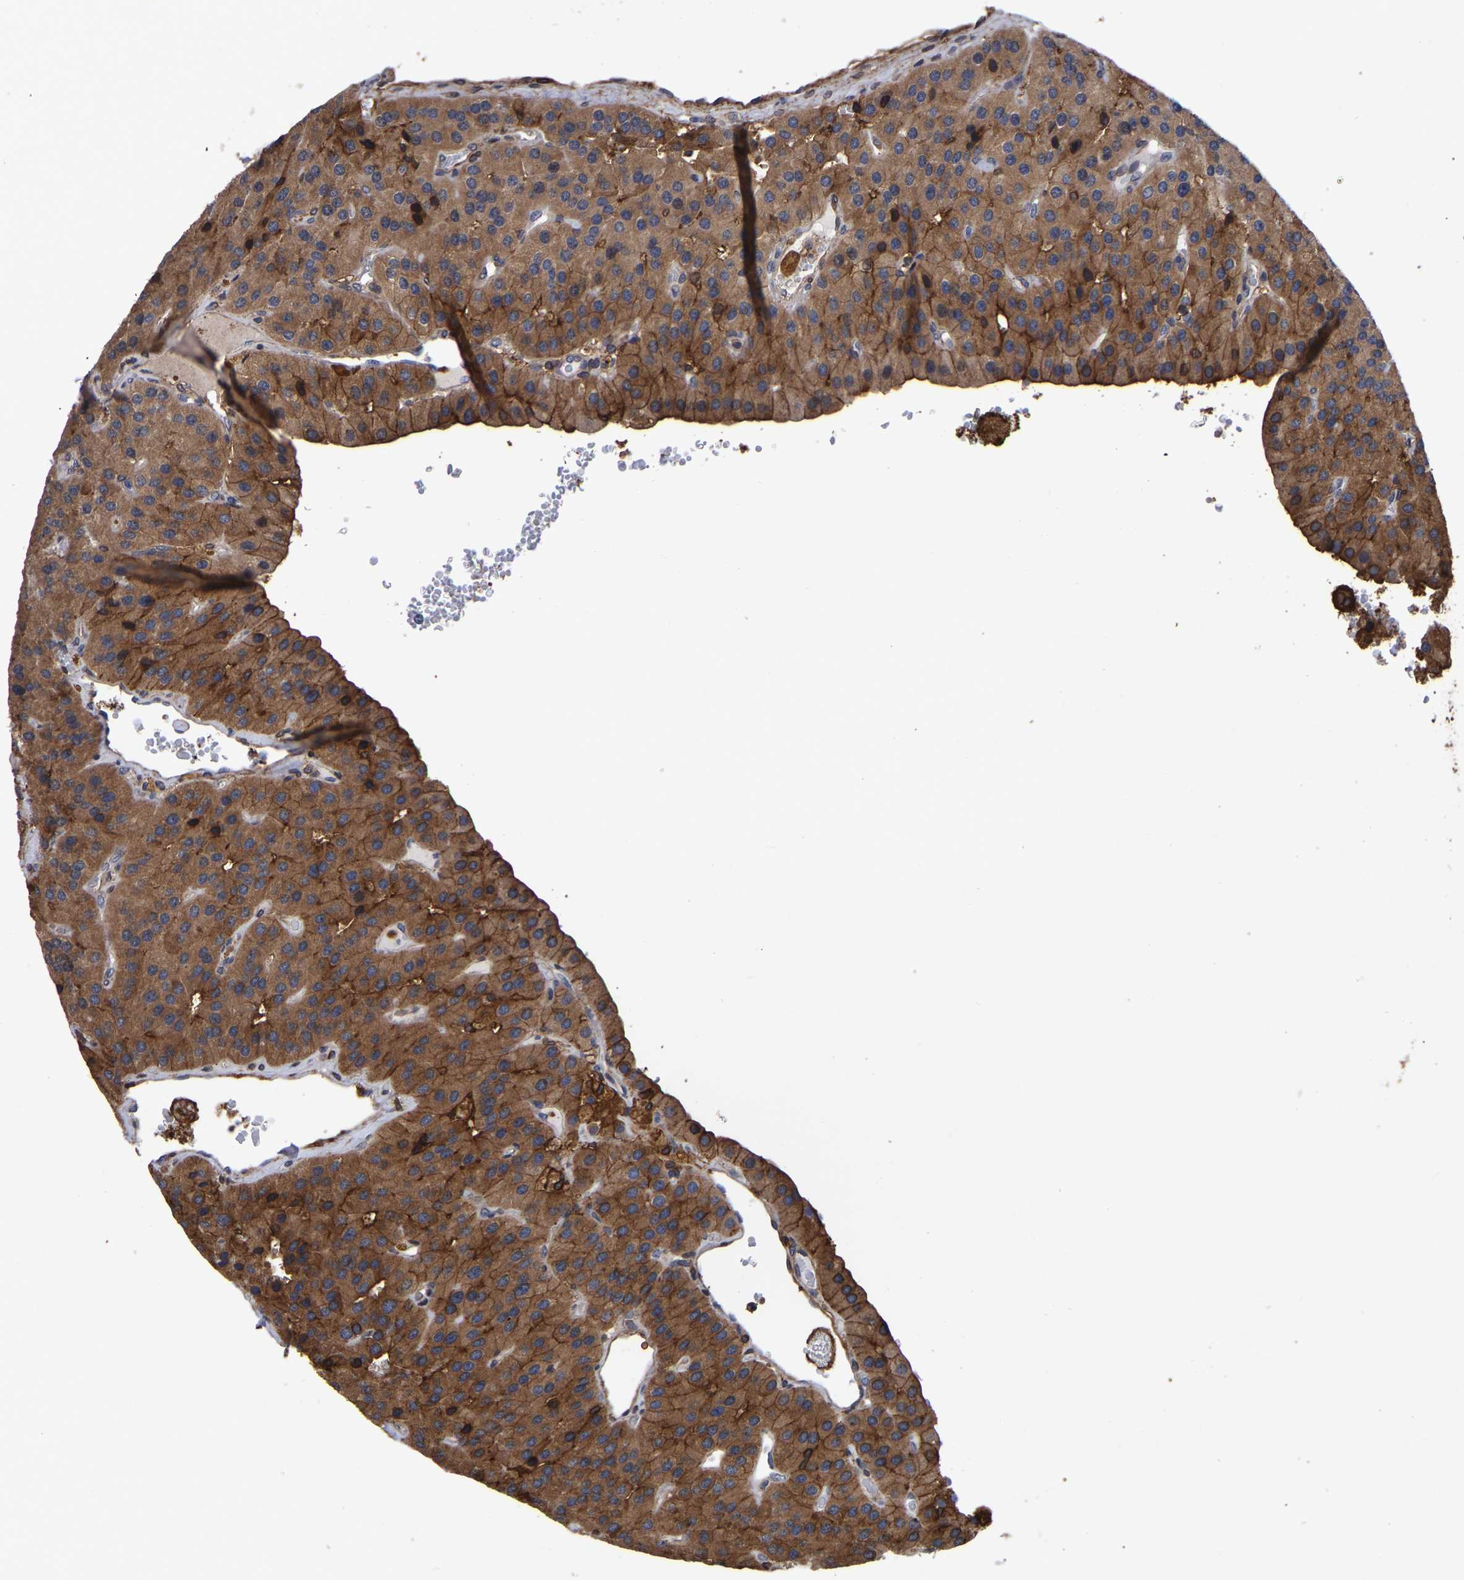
{"staining": {"intensity": "moderate", "quantity": ">75%", "location": "cytoplasmic/membranous"}, "tissue": "parathyroid gland", "cell_type": "Glandular cells", "image_type": "normal", "snomed": [{"axis": "morphology", "description": "Normal tissue, NOS"}, {"axis": "morphology", "description": "Adenoma, NOS"}, {"axis": "topography", "description": "Parathyroid gland"}], "caption": "Immunohistochemistry staining of benign parathyroid gland, which demonstrates medium levels of moderate cytoplasmic/membranous expression in about >75% of glandular cells indicating moderate cytoplasmic/membranous protein staining. The staining was performed using DAB (brown) for protein detection and nuclei were counterstained in hematoxylin (blue).", "gene": "LIF", "patient": {"sex": "female", "age": 86}}